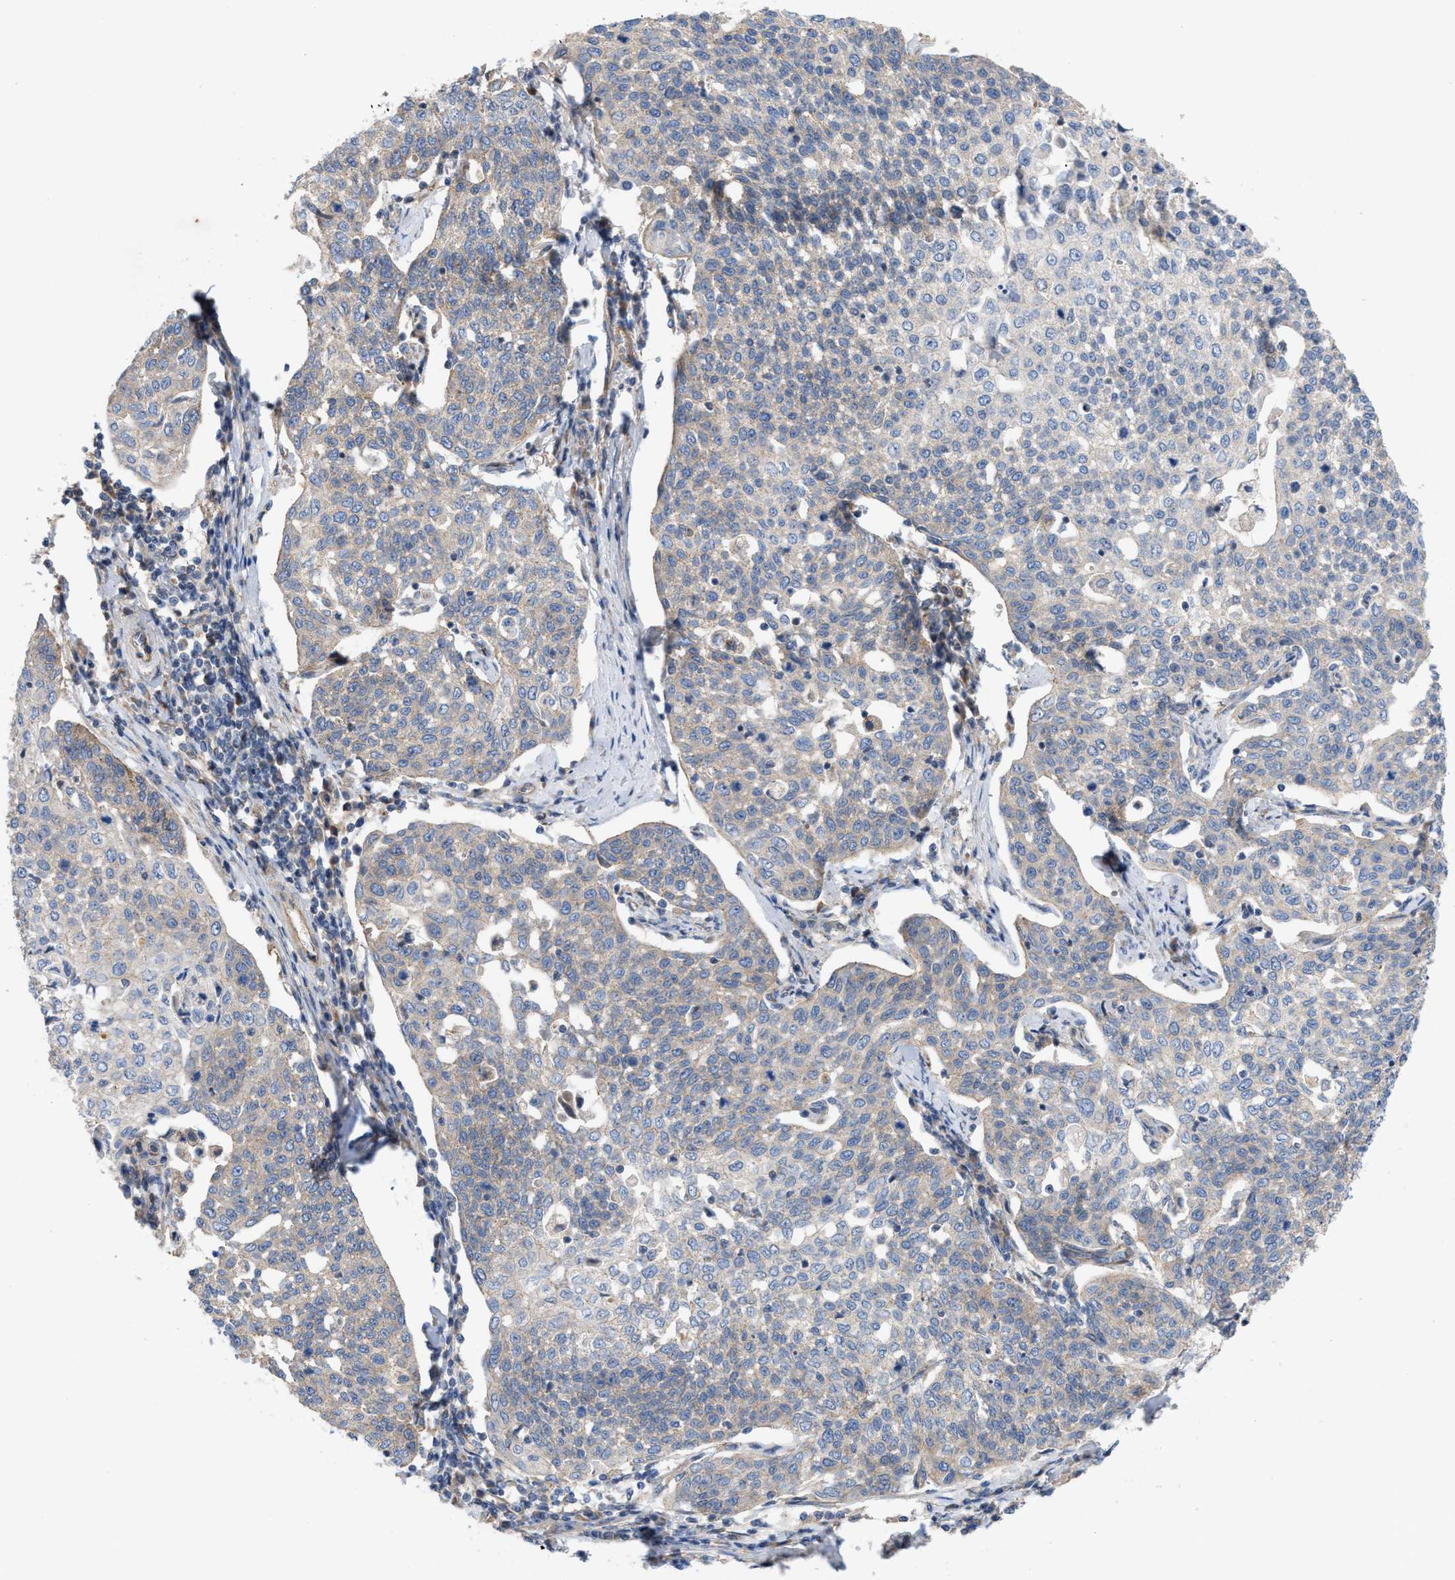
{"staining": {"intensity": "negative", "quantity": "none", "location": "none"}, "tissue": "cervical cancer", "cell_type": "Tumor cells", "image_type": "cancer", "snomed": [{"axis": "morphology", "description": "Squamous cell carcinoma, NOS"}, {"axis": "topography", "description": "Cervix"}], "caption": "Image shows no protein expression in tumor cells of squamous cell carcinoma (cervical) tissue.", "gene": "OXSM", "patient": {"sex": "female", "age": 34}}